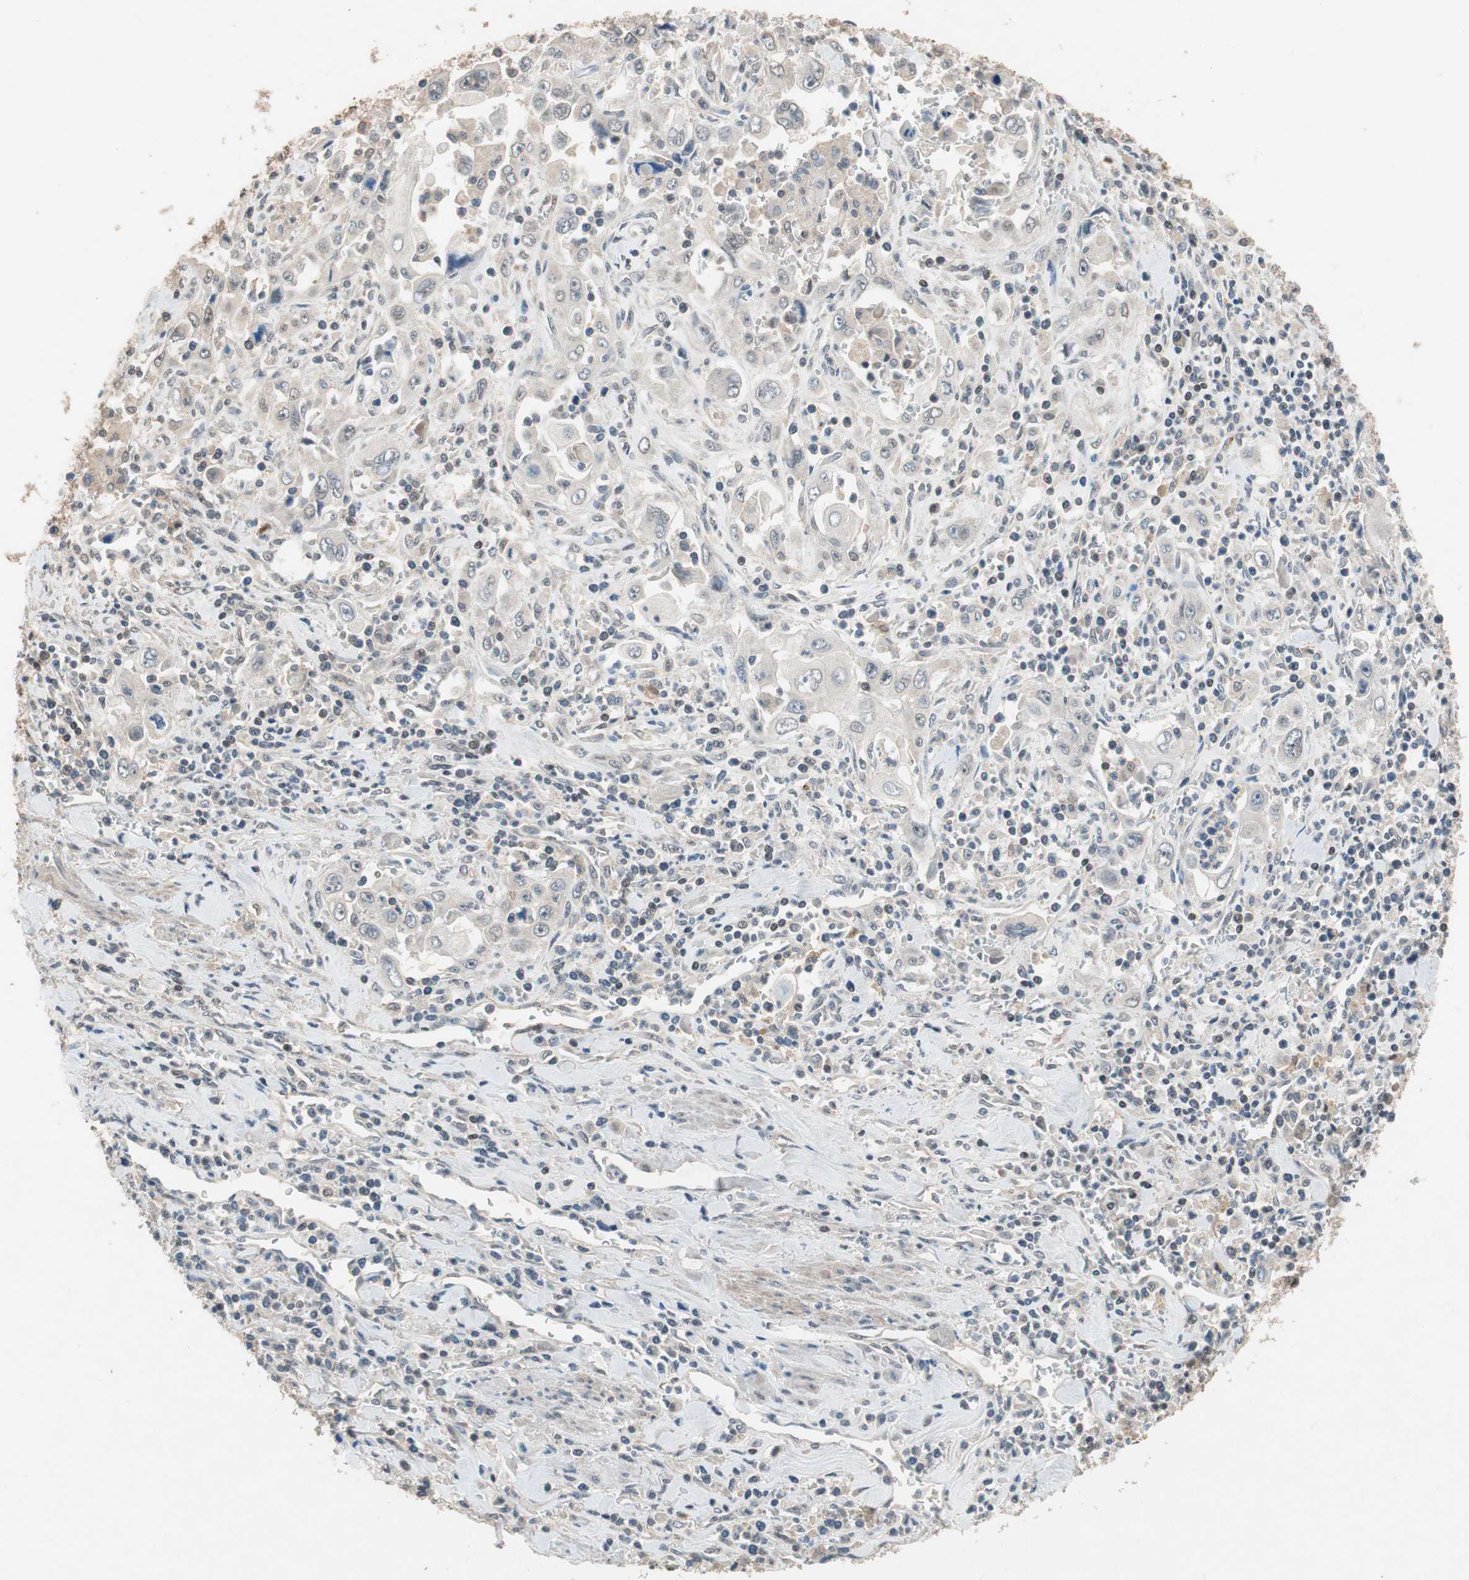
{"staining": {"intensity": "weak", "quantity": "25%-75%", "location": "cytoplasmic/membranous"}, "tissue": "pancreatic cancer", "cell_type": "Tumor cells", "image_type": "cancer", "snomed": [{"axis": "morphology", "description": "Adenocarcinoma, NOS"}, {"axis": "topography", "description": "Pancreas"}], "caption": "Pancreatic adenocarcinoma stained for a protein (brown) reveals weak cytoplasmic/membranous positive expression in approximately 25%-75% of tumor cells.", "gene": "GART", "patient": {"sex": "male", "age": 70}}